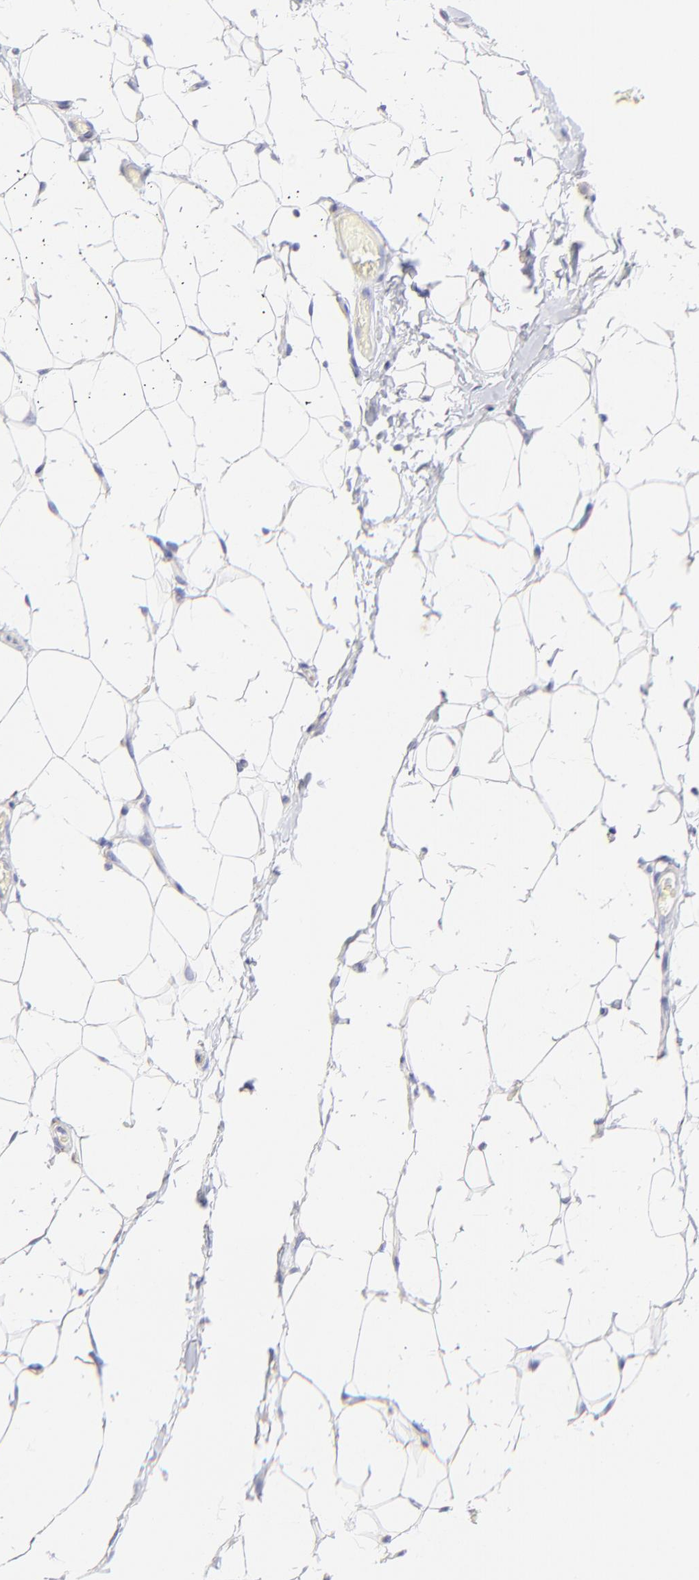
{"staining": {"intensity": "negative", "quantity": "none", "location": "none"}, "tissue": "adipose tissue", "cell_type": "Adipocytes", "image_type": "normal", "snomed": [{"axis": "morphology", "description": "Normal tissue, NOS"}, {"axis": "topography", "description": "Soft tissue"}], "caption": "Human adipose tissue stained for a protein using immunohistochemistry shows no positivity in adipocytes.", "gene": "RAB3A", "patient": {"sex": "male", "age": 26}}